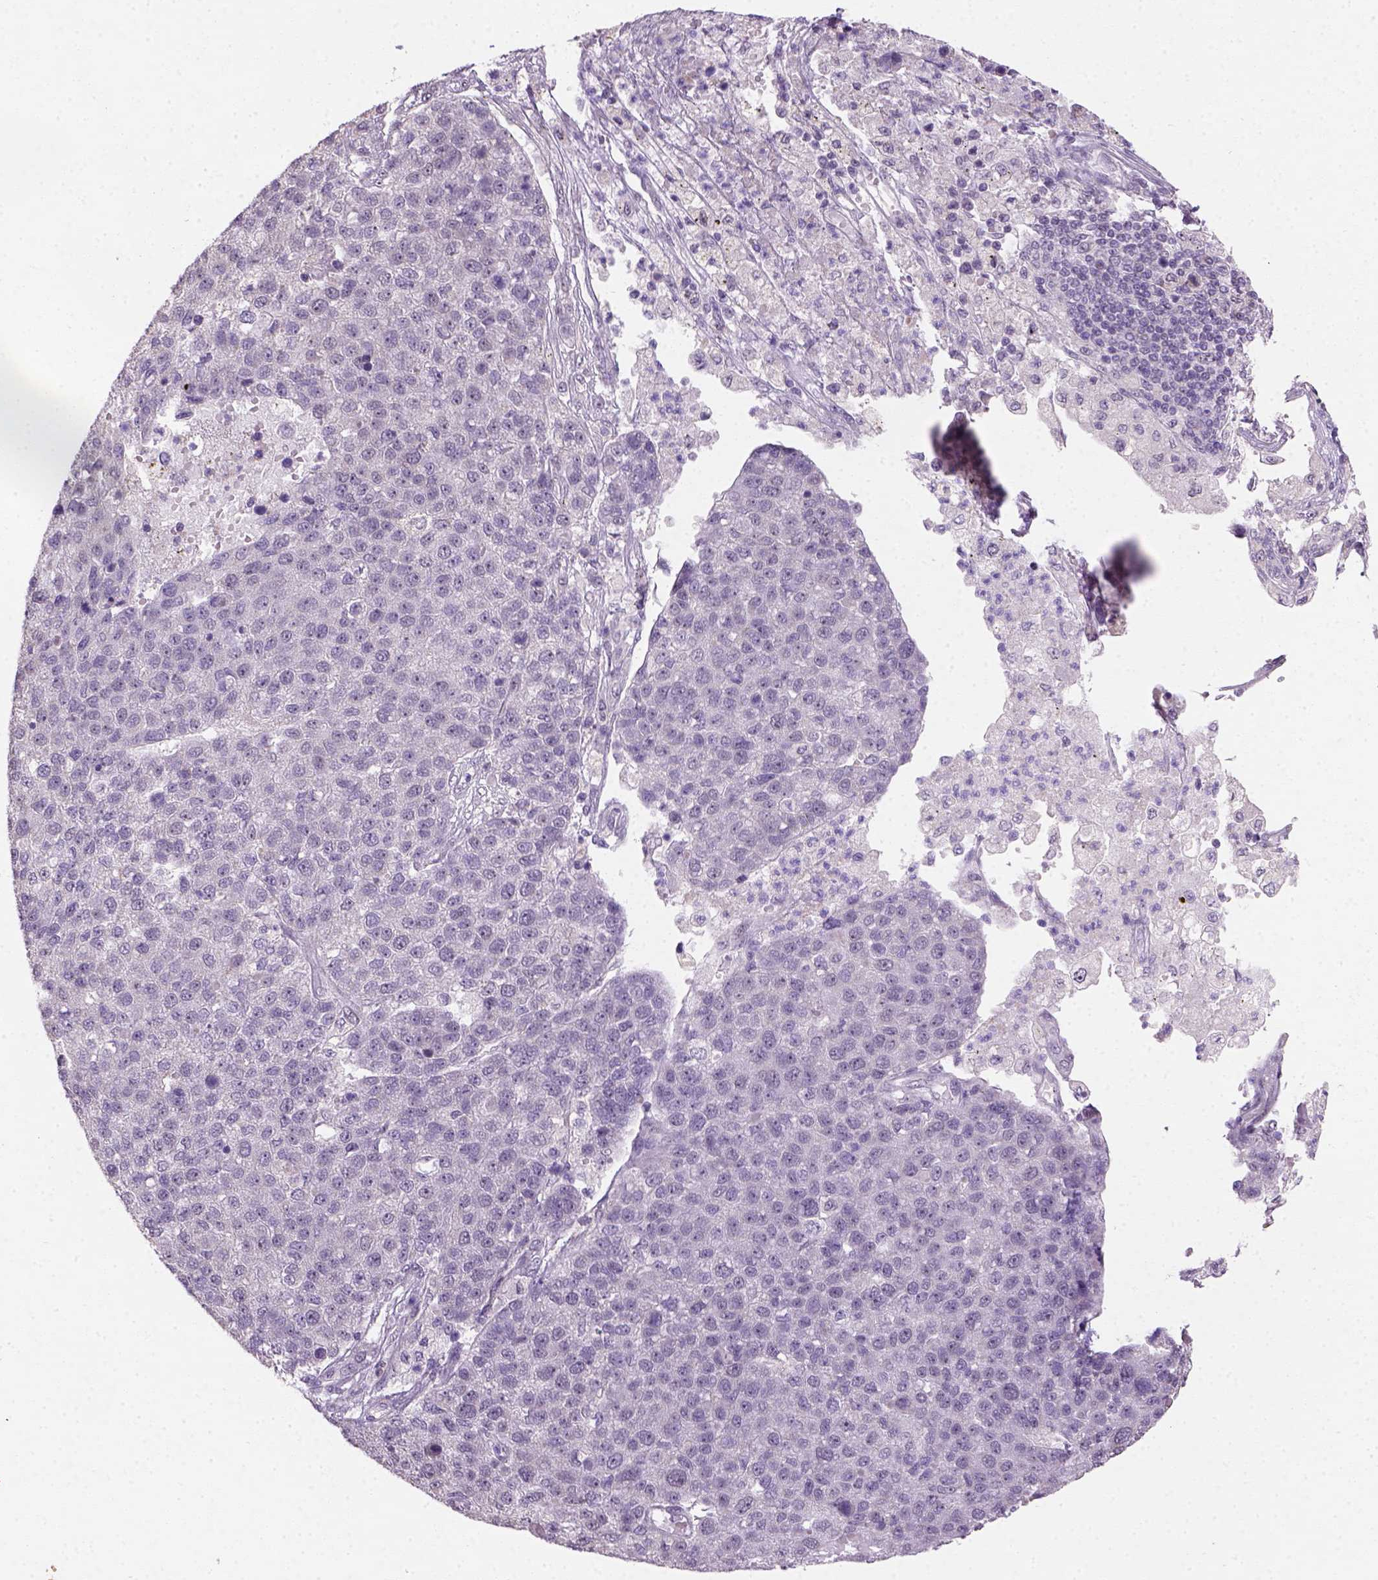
{"staining": {"intensity": "negative", "quantity": "none", "location": "none"}, "tissue": "pancreatic cancer", "cell_type": "Tumor cells", "image_type": "cancer", "snomed": [{"axis": "morphology", "description": "Adenocarcinoma, NOS"}, {"axis": "topography", "description": "Pancreas"}], "caption": "Adenocarcinoma (pancreatic) stained for a protein using IHC demonstrates no expression tumor cells.", "gene": "DDX50", "patient": {"sex": "female", "age": 61}}